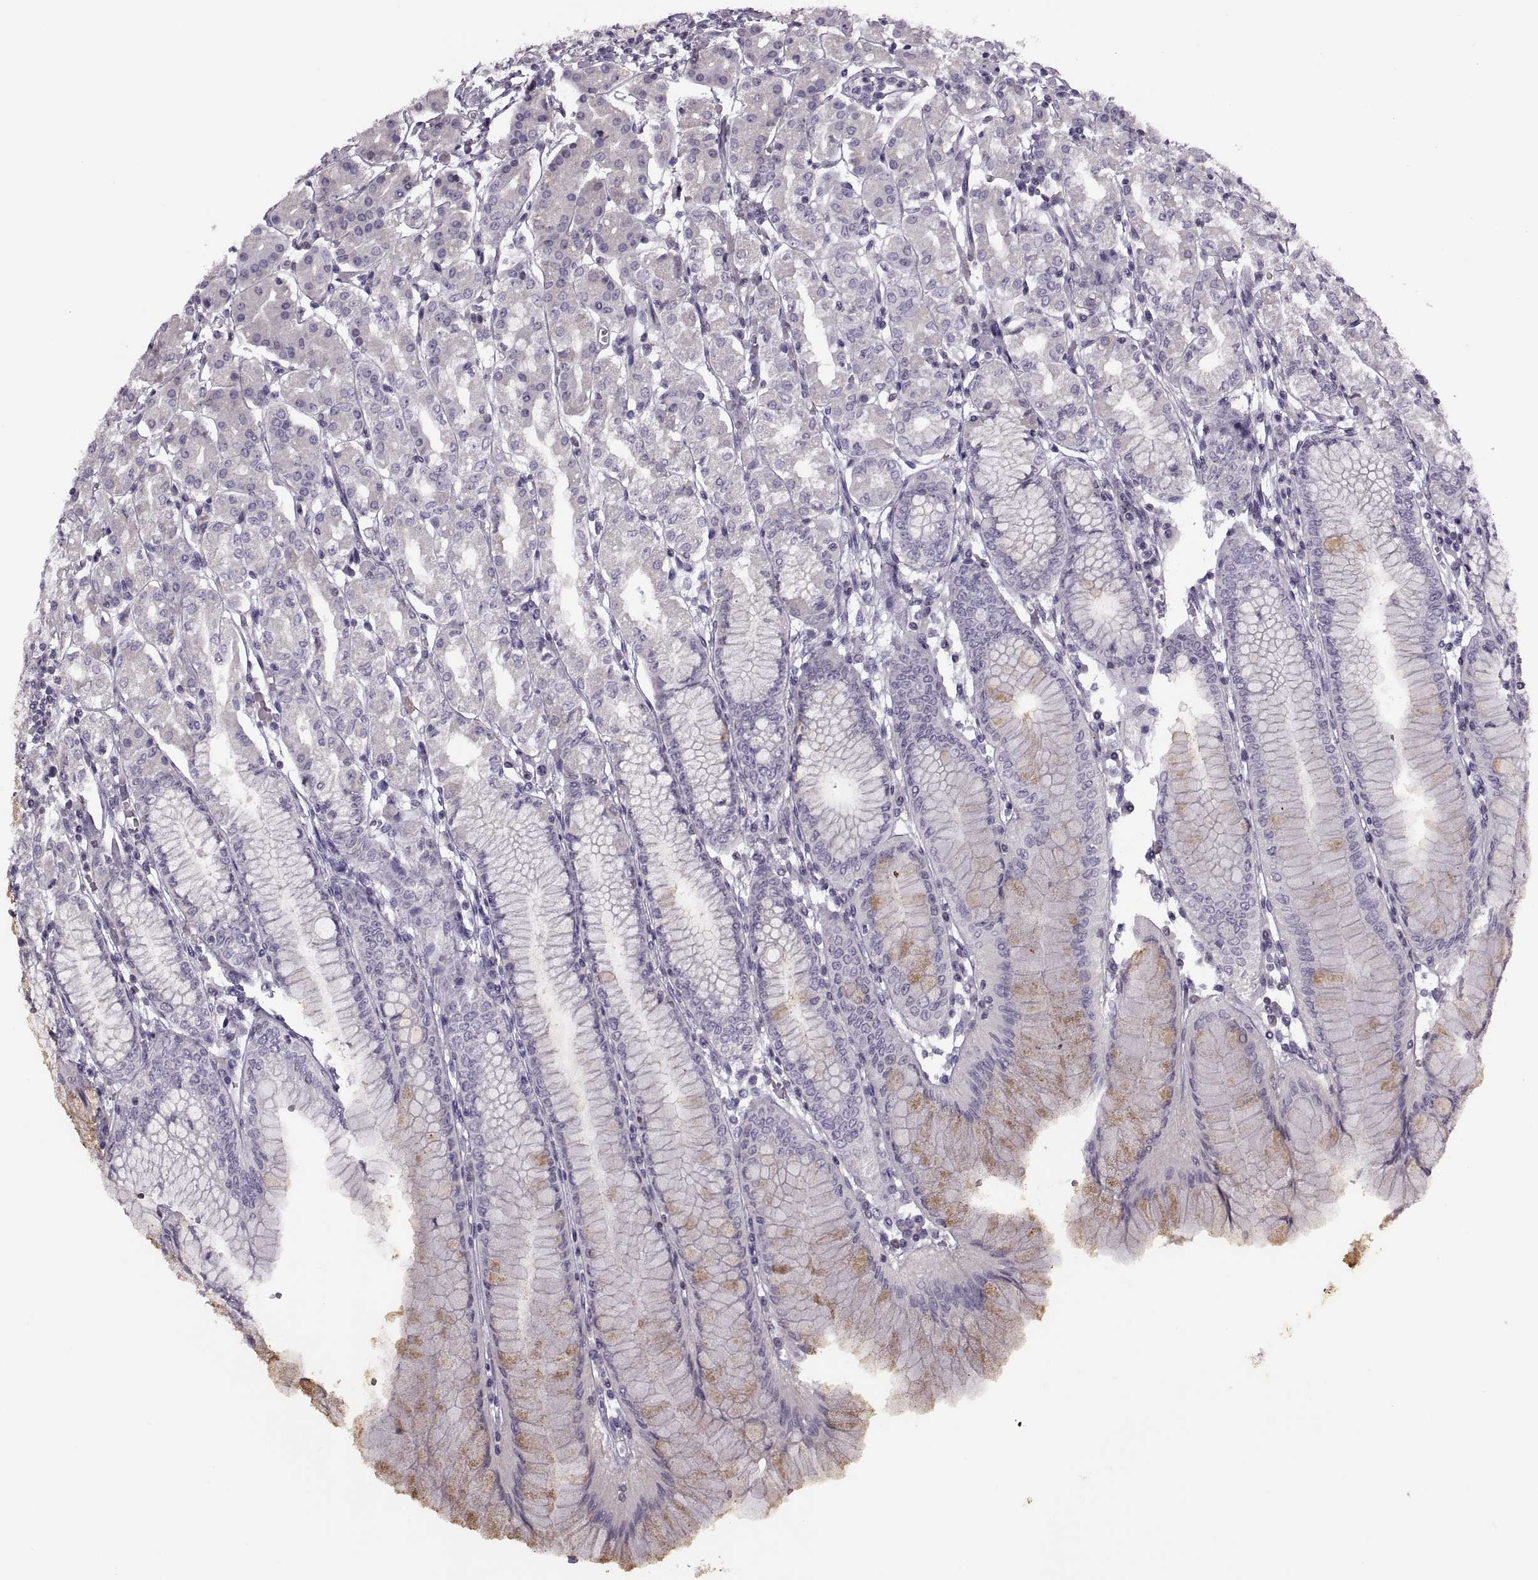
{"staining": {"intensity": "negative", "quantity": "none", "location": "none"}, "tissue": "stomach", "cell_type": "Glandular cells", "image_type": "normal", "snomed": [{"axis": "morphology", "description": "Normal tissue, NOS"}, {"axis": "topography", "description": "Skeletal muscle"}, {"axis": "topography", "description": "Stomach"}], "caption": "DAB (3,3'-diaminobenzidine) immunohistochemical staining of unremarkable human stomach shows no significant positivity in glandular cells.", "gene": "RSPH6A", "patient": {"sex": "female", "age": 57}}